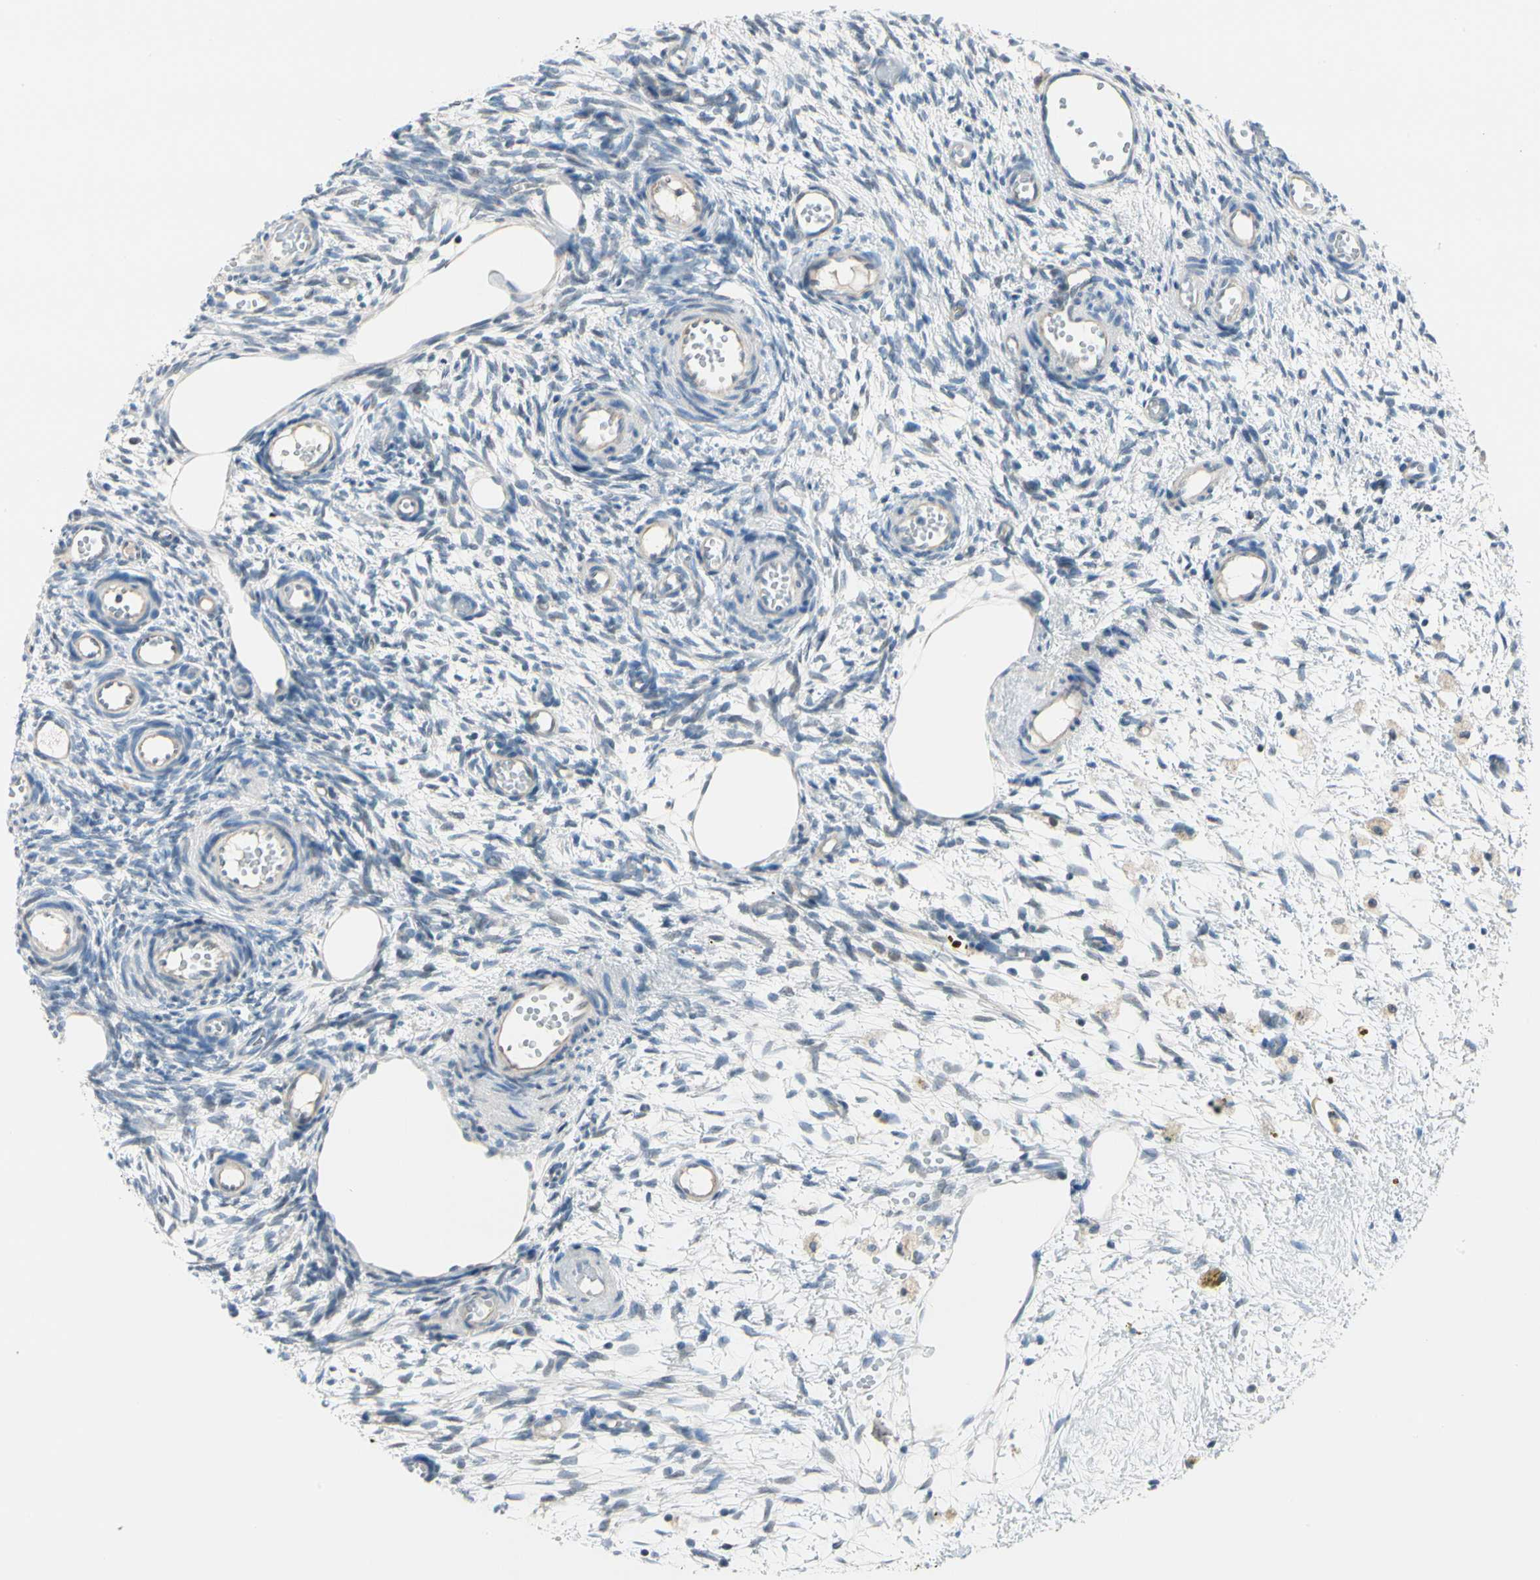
{"staining": {"intensity": "weak", "quantity": "<25%", "location": "cytoplasmic/membranous"}, "tissue": "ovary", "cell_type": "Ovarian stroma cells", "image_type": "normal", "snomed": [{"axis": "morphology", "description": "Normal tissue, NOS"}, {"axis": "topography", "description": "Ovary"}], "caption": "Ovary stained for a protein using immunohistochemistry (IHC) exhibits no positivity ovarian stroma cells.", "gene": "STK40", "patient": {"sex": "female", "age": 35}}